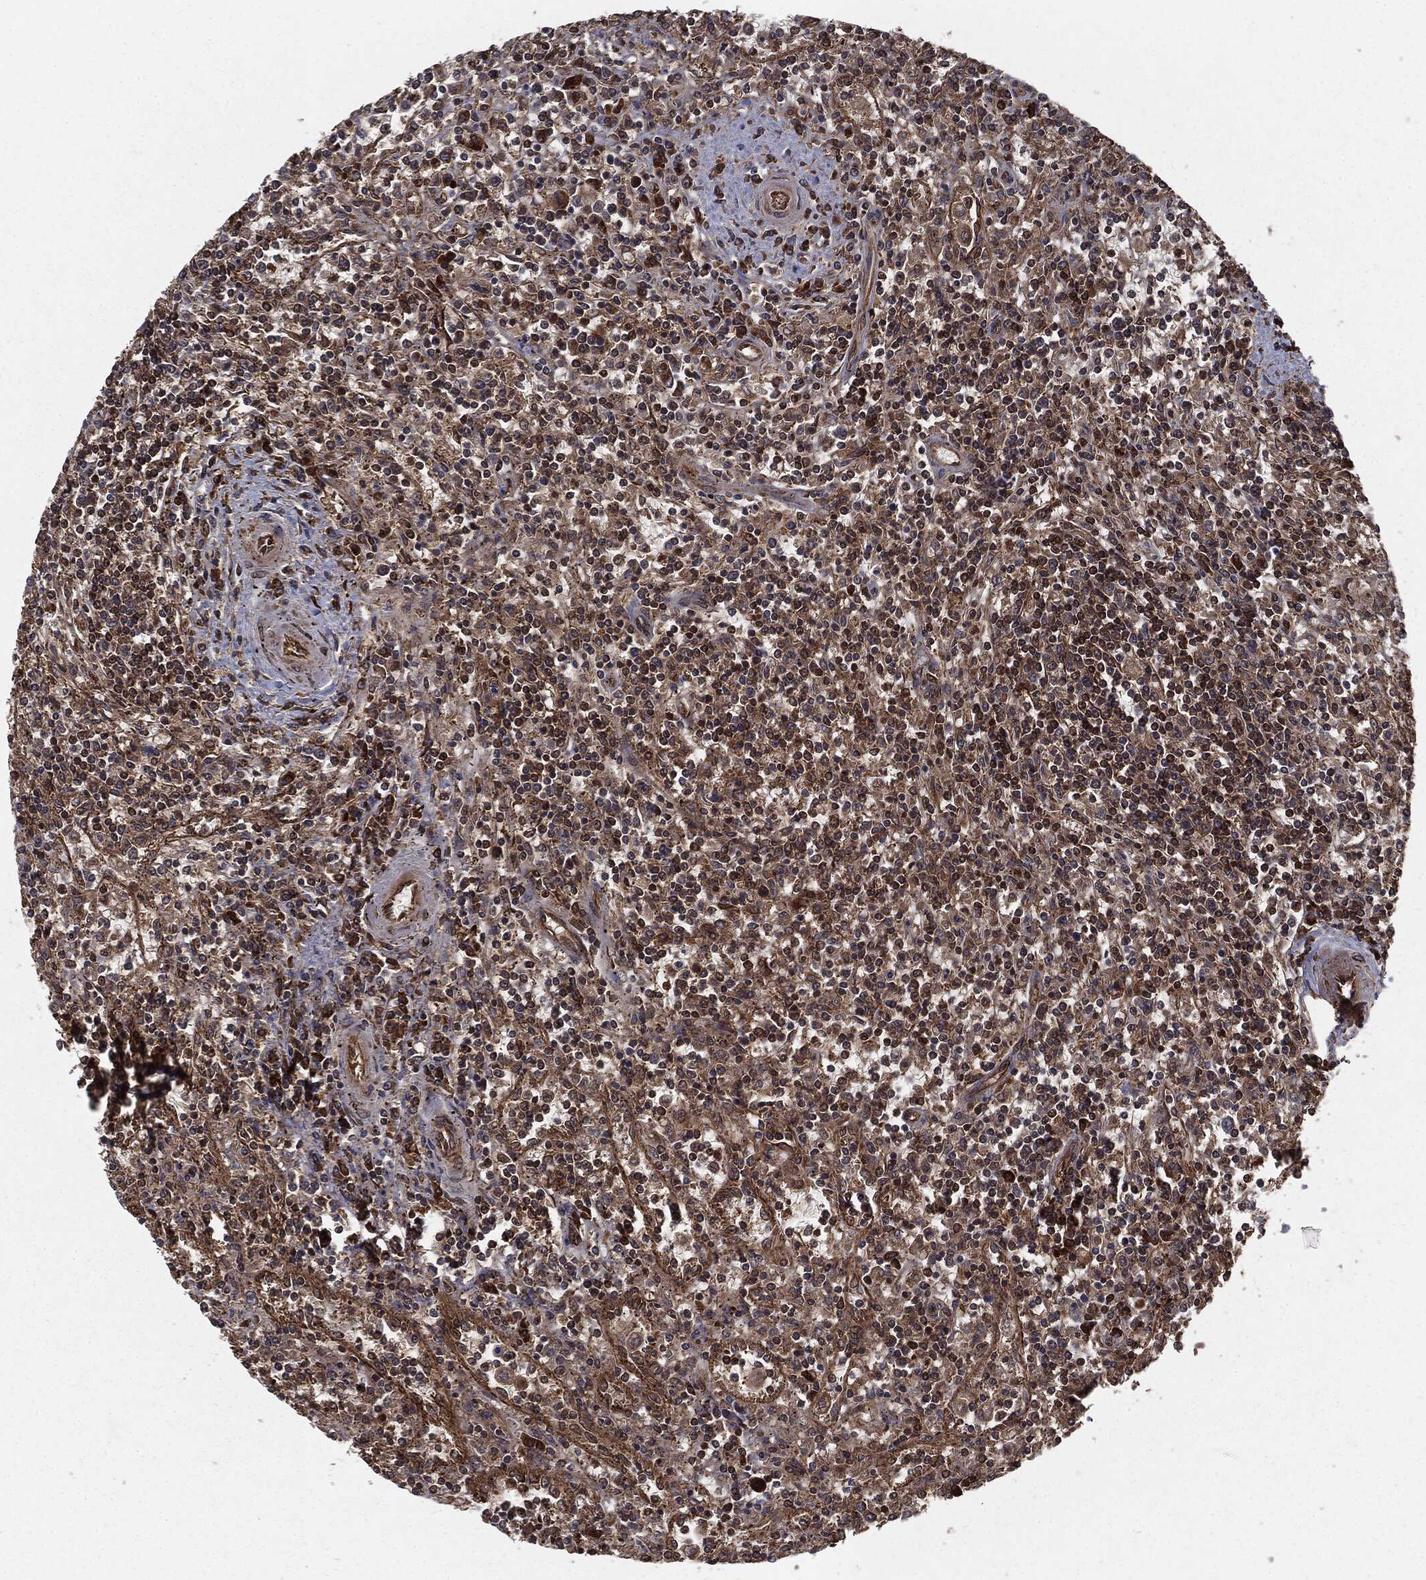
{"staining": {"intensity": "moderate", "quantity": ">75%", "location": "cytoplasmic/membranous"}, "tissue": "lymphoma", "cell_type": "Tumor cells", "image_type": "cancer", "snomed": [{"axis": "morphology", "description": "Malignant lymphoma, non-Hodgkin's type, Low grade"}, {"axis": "topography", "description": "Spleen"}], "caption": "Tumor cells show medium levels of moderate cytoplasmic/membranous staining in about >75% of cells in malignant lymphoma, non-Hodgkin's type (low-grade). (DAB IHC with brightfield microscopy, high magnification).", "gene": "RANBP9", "patient": {"sex": "male", "age": 62}}